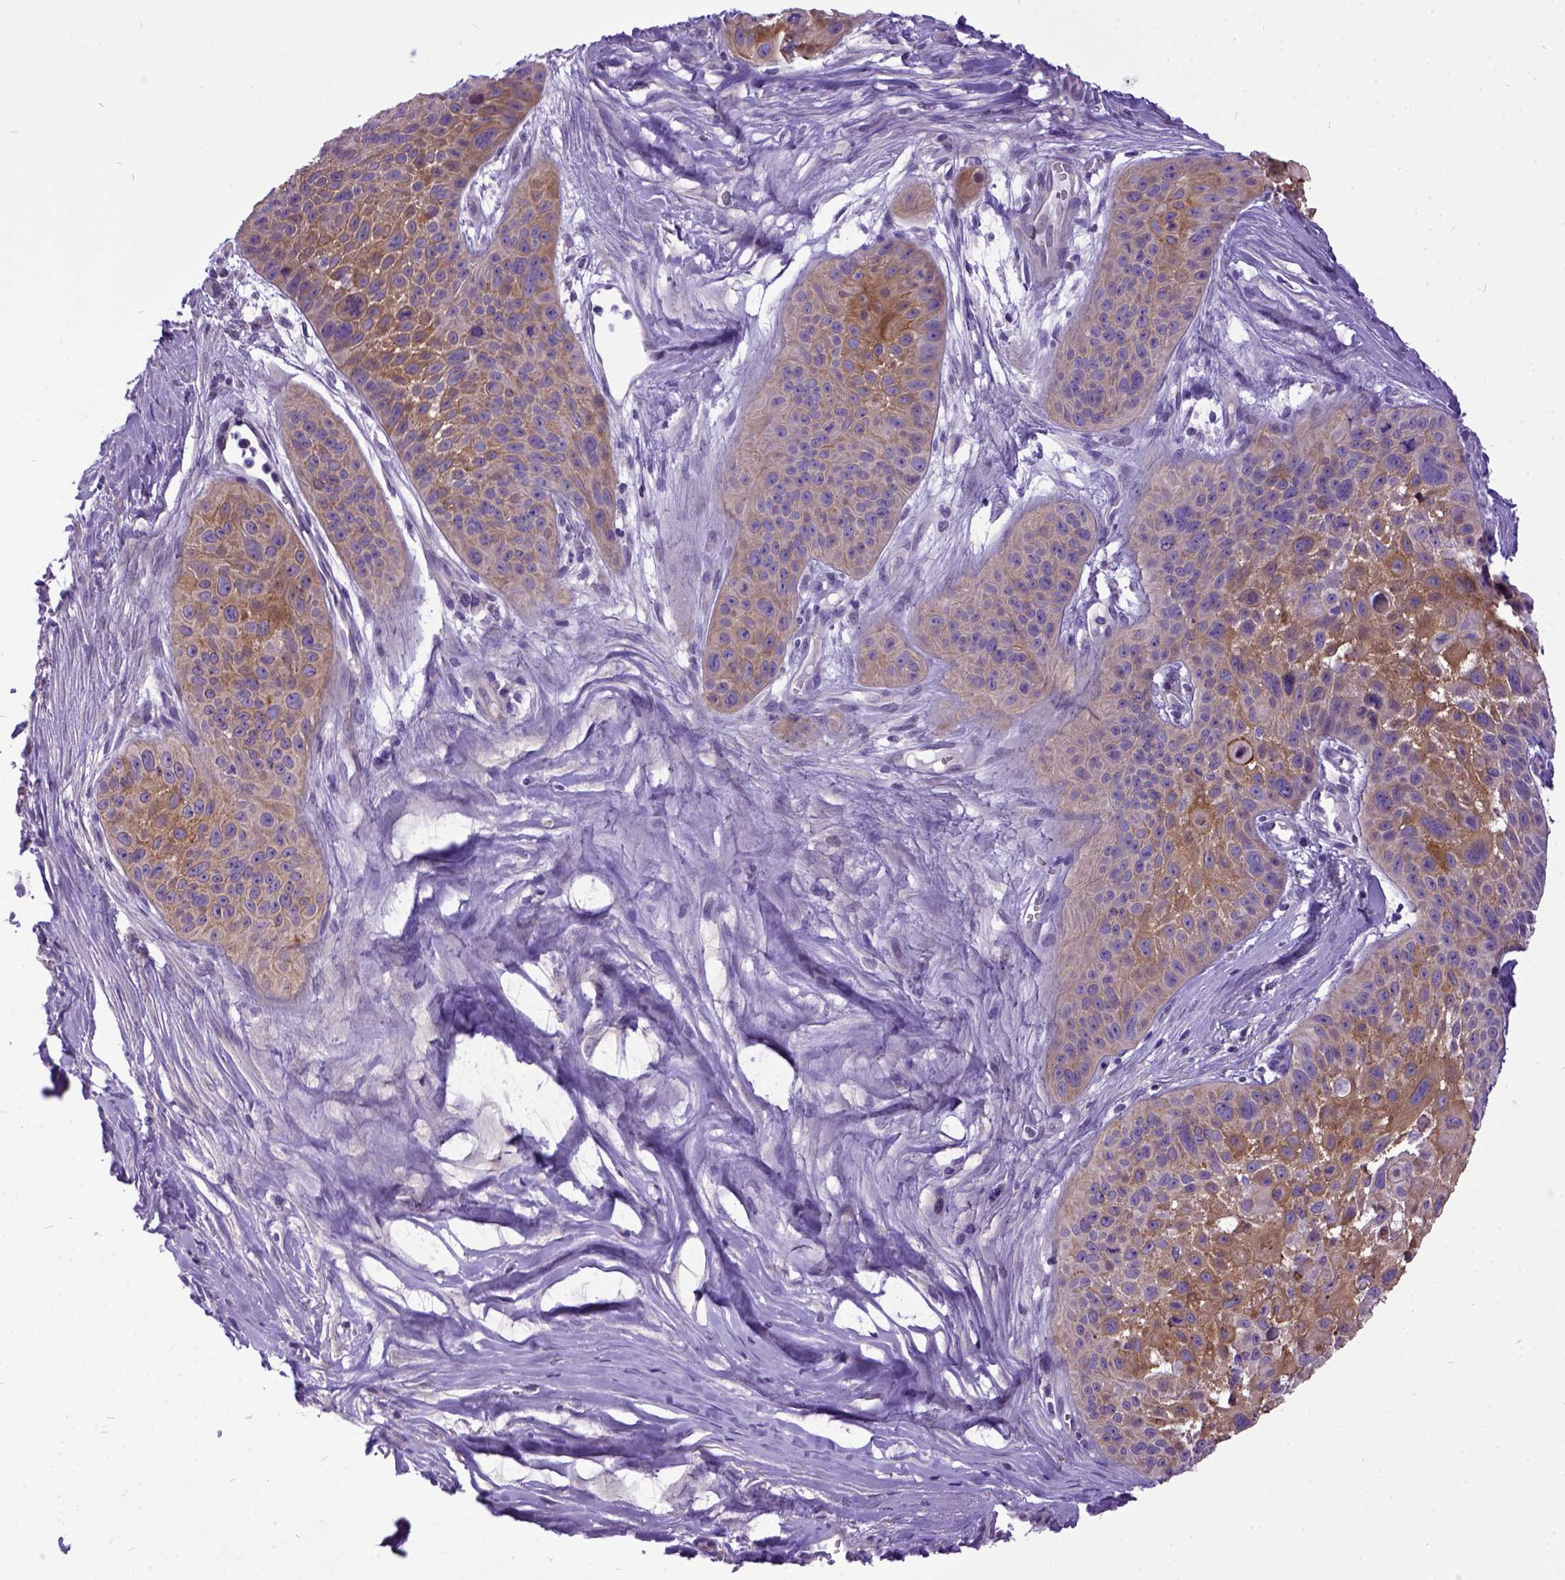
{"staining": {"intensity": "moderate", "quantity": "<25%", "location": "cytoplasmic/membranous"}, "tissue": "skin cancer", "cell_type": "Tumor cells", "image_type": "cancer", "snomed": [{"axis": "morphology", "description": "Squamous cell carcinoma, NOS"}, {"axis": "topography", "description": "Skin"}, {"axis": "topography", "description": "Anal"}], "caption": "Immunohistochemical staining of human skin cancer (squamous cell carcinoma) demonstrates low levels of moderate cytoplasmic/membranous expression in about <25% of tumor cells.", "gene": "NEK5", "patient": {"sex": "female", "age": 75}}